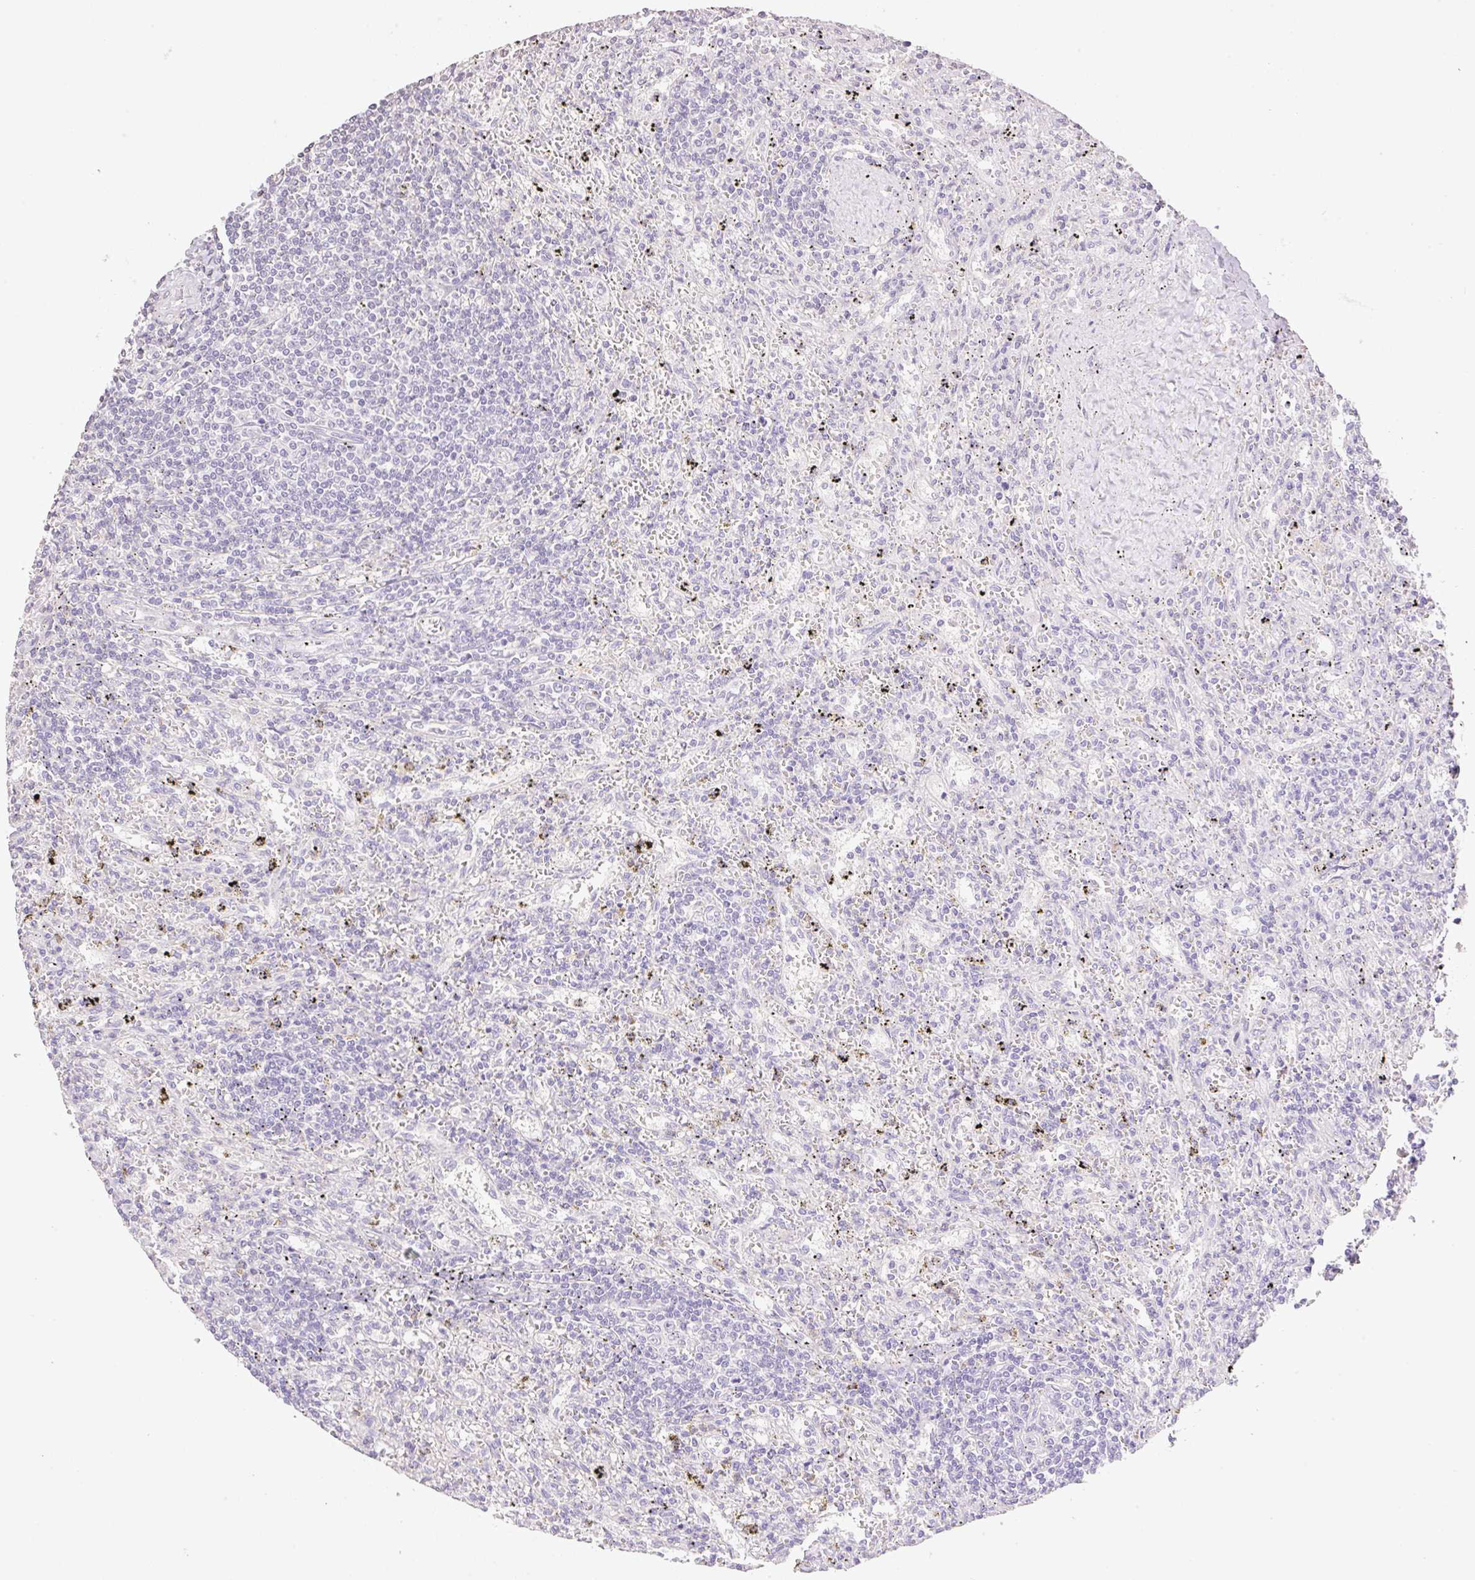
{"staining": {"intensity": "negative", "quantity": "none", "location": "none"}, "tissue": "lymphoma", "cell_type": "Tumor cells", "image_type": "cancer", "snomed": [{"axis": "morphology", "description": "Malignant lymphoma, non-Hodgkin's type, Low grade"}, {"axis": "topography", "description": "Spleen"}], "caption": "High power microscopy photomicrograph of an immunohistochemistry image of malignant lymphoma, non-Hodgkin's type (low-grade), revealing no significant positivity in tumor cells. (Immunohistochemistry (ihc), brightfield microscopy, high magnification).", "gene": "HCRTR2", "patient": {"sex": "male", "age": 76}}